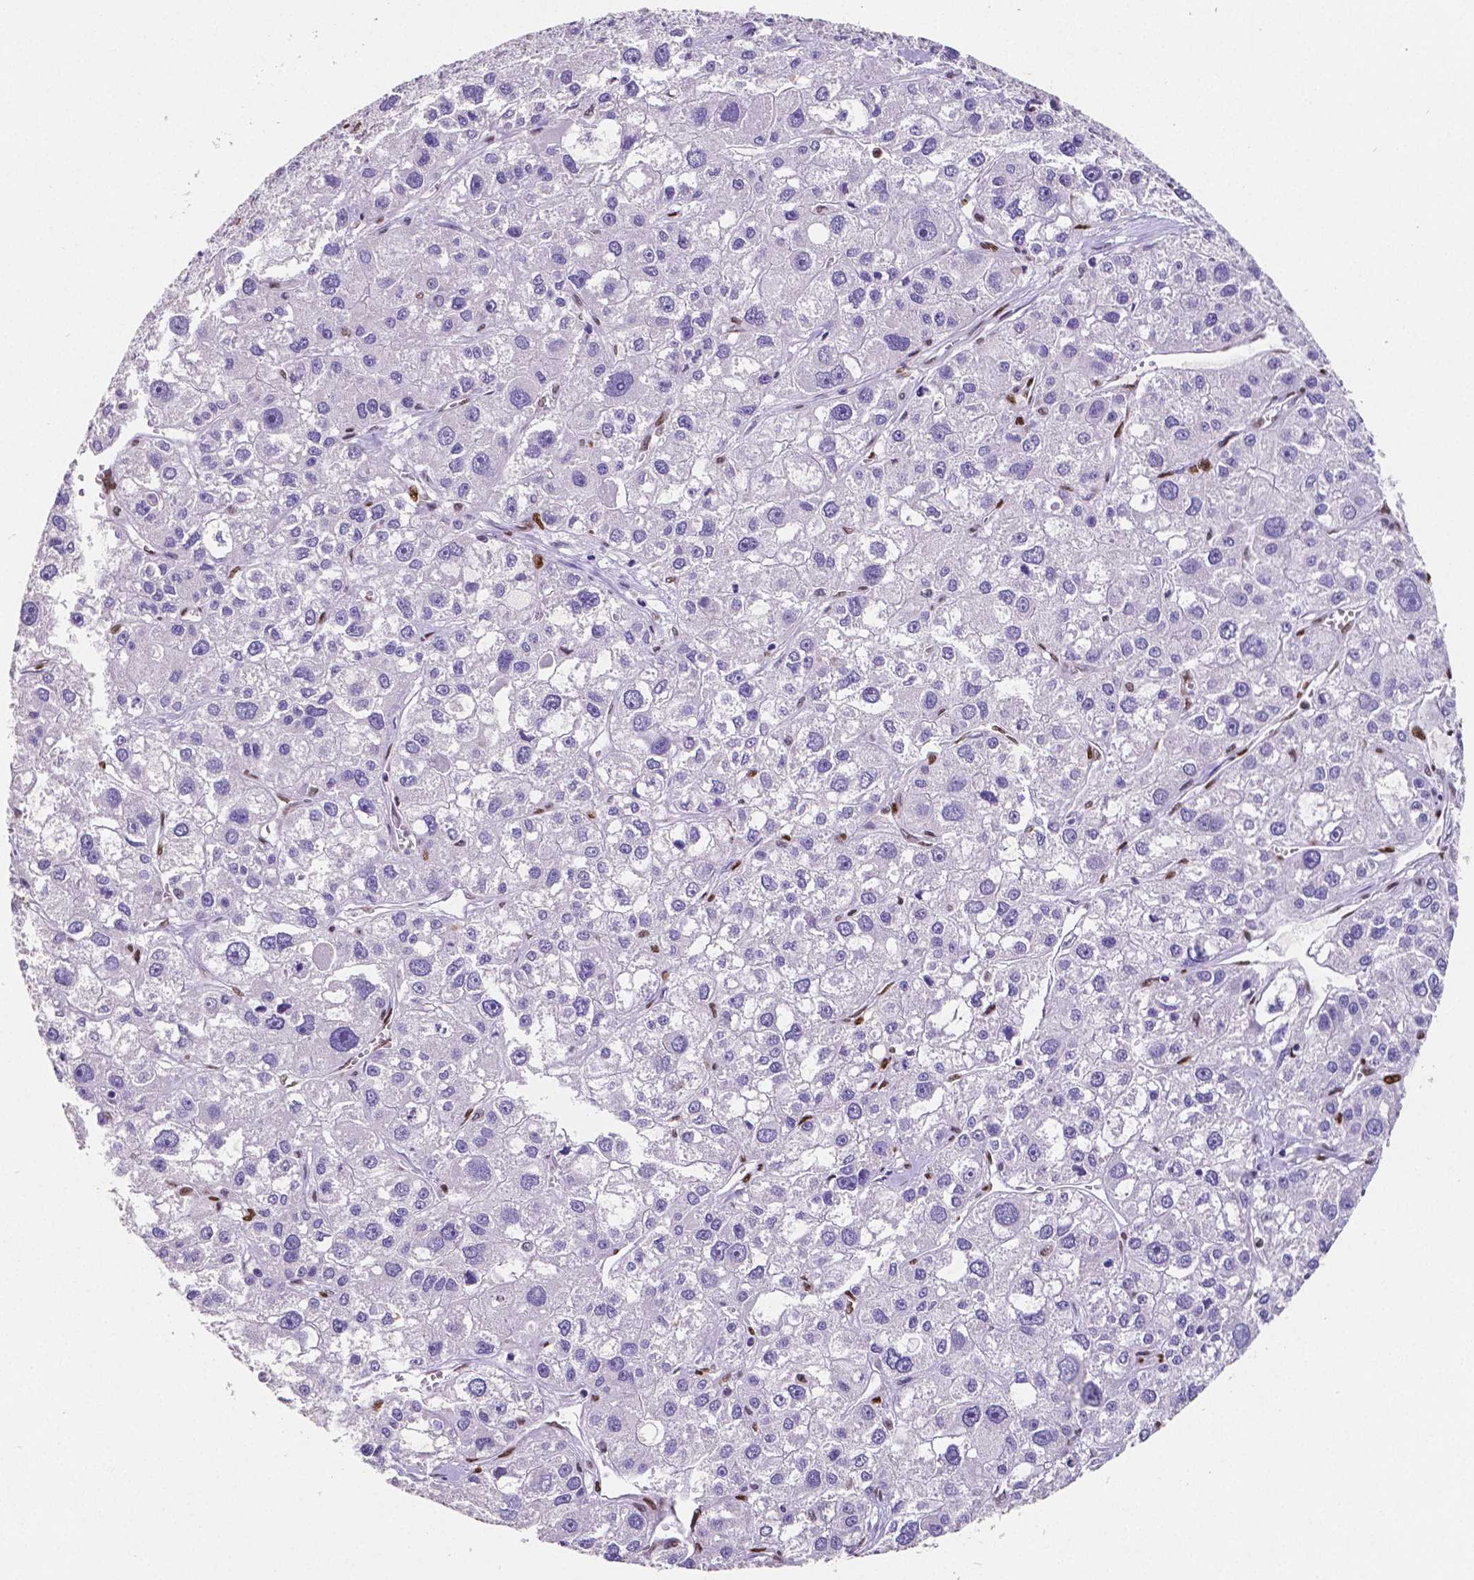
{"staining": {"intensity": "negative", "quantity": "none", "location": "none"}, "tissue": "liver cancer", "cell_type": "Tumor cells", "image_type": "cancer", "snomed": [{"axis": "morphology", "description": "Carcinoma, Hepatocellular, NOS"}, {"axis": "topography", "description": "Liver"}], "caption": "Immunohistochemical staining of human hepatocellular carcinoma (liver) exhibits no significant expression in tumor cells.", "gene": "MEF2C", "patient": {"sex": "male", "age": 73}}